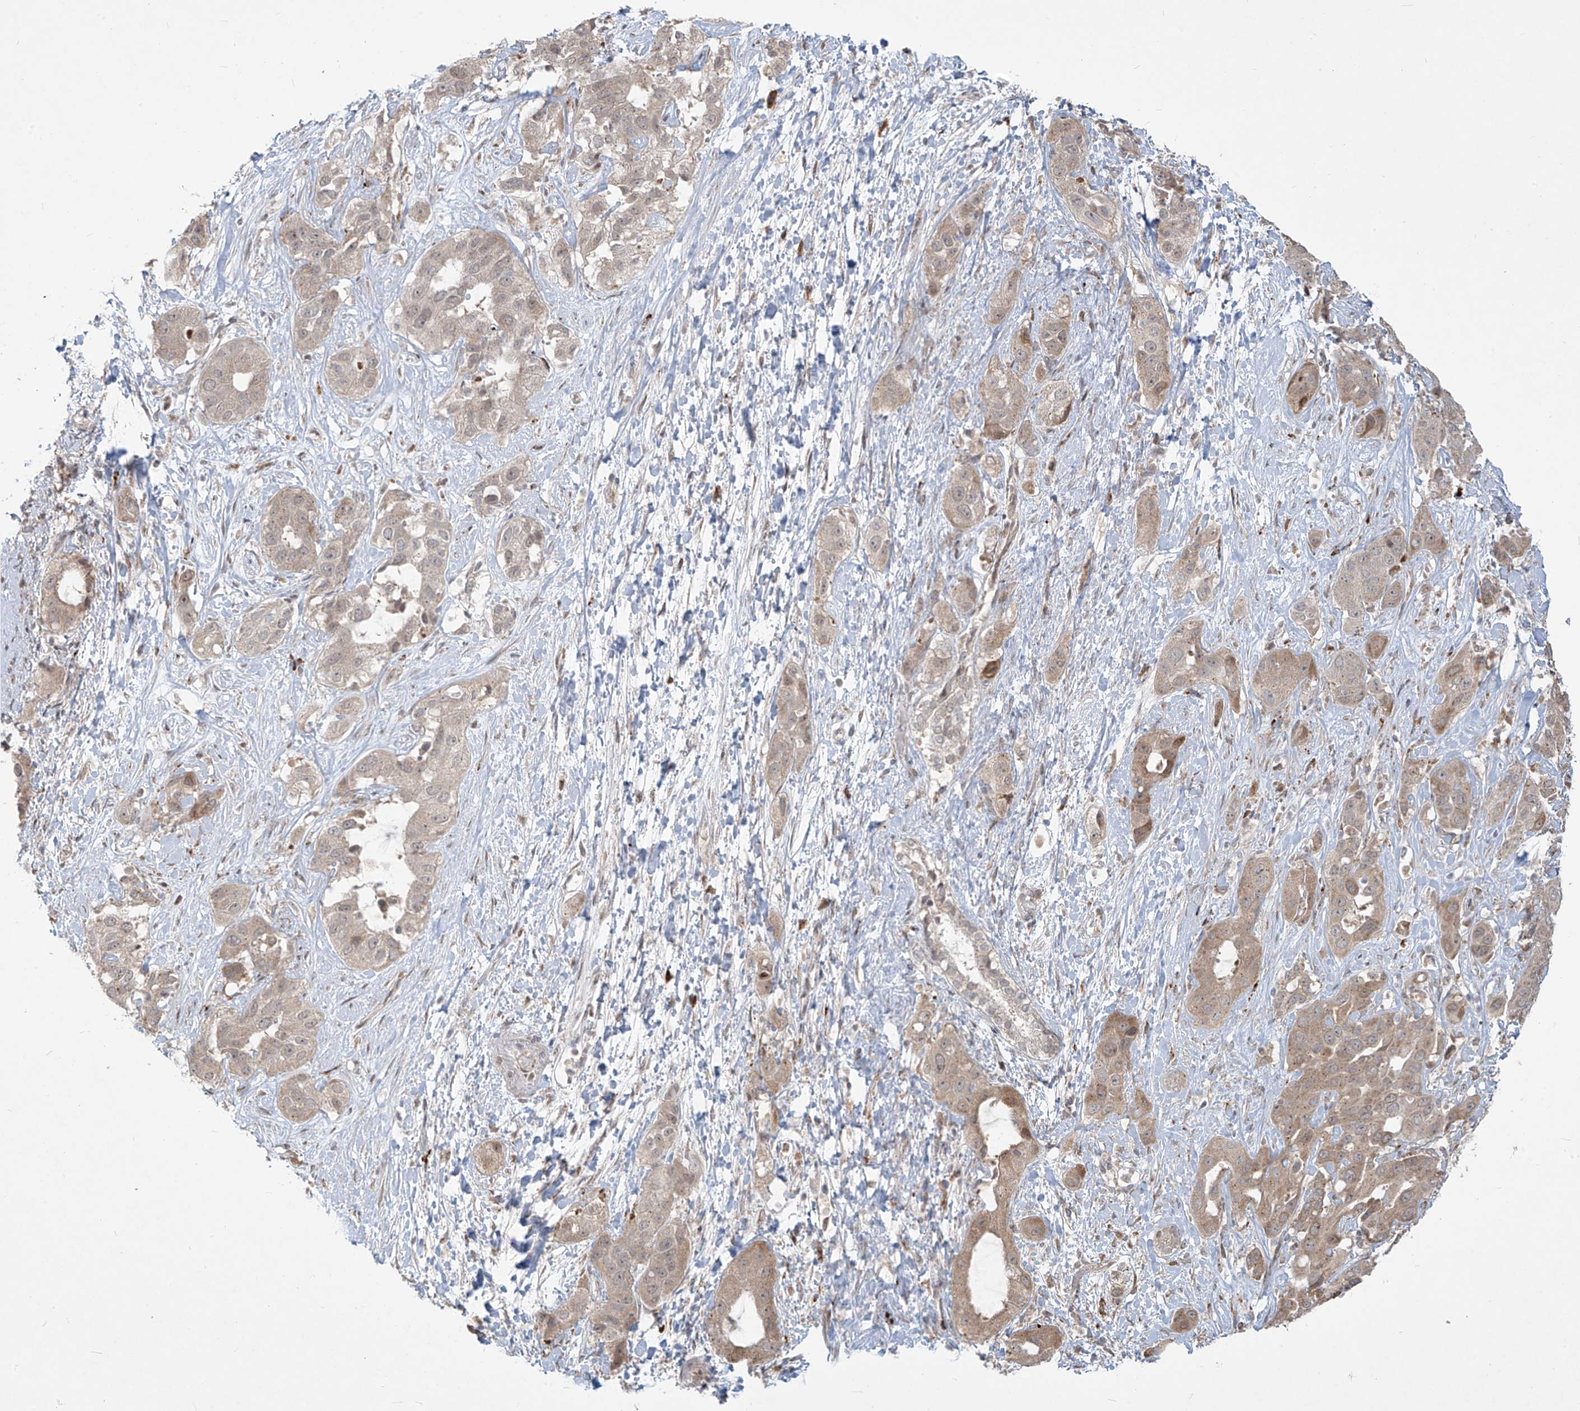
{"staining": {"intensity": "weak", "quantity": ">75%", "location": "cytoplasmic/membranous"}, "tissue": "liver cancer", "cell_type": "Tumor cells", "image_type": "cancer", "snomed": [{"axis": "morphology", "description": "Cholangiocarcinoma"}, {"axis": "topography", "description": "Liver"}], "caption": "IHC of human cholangiocarcinoma (liver) demonstrates low levels of weak cytoplasmic/membranous positivity in approximately >75% of tumor cells.", "gene": "PLEKHM3", "patient": {"sex": "female", "age": 52}}